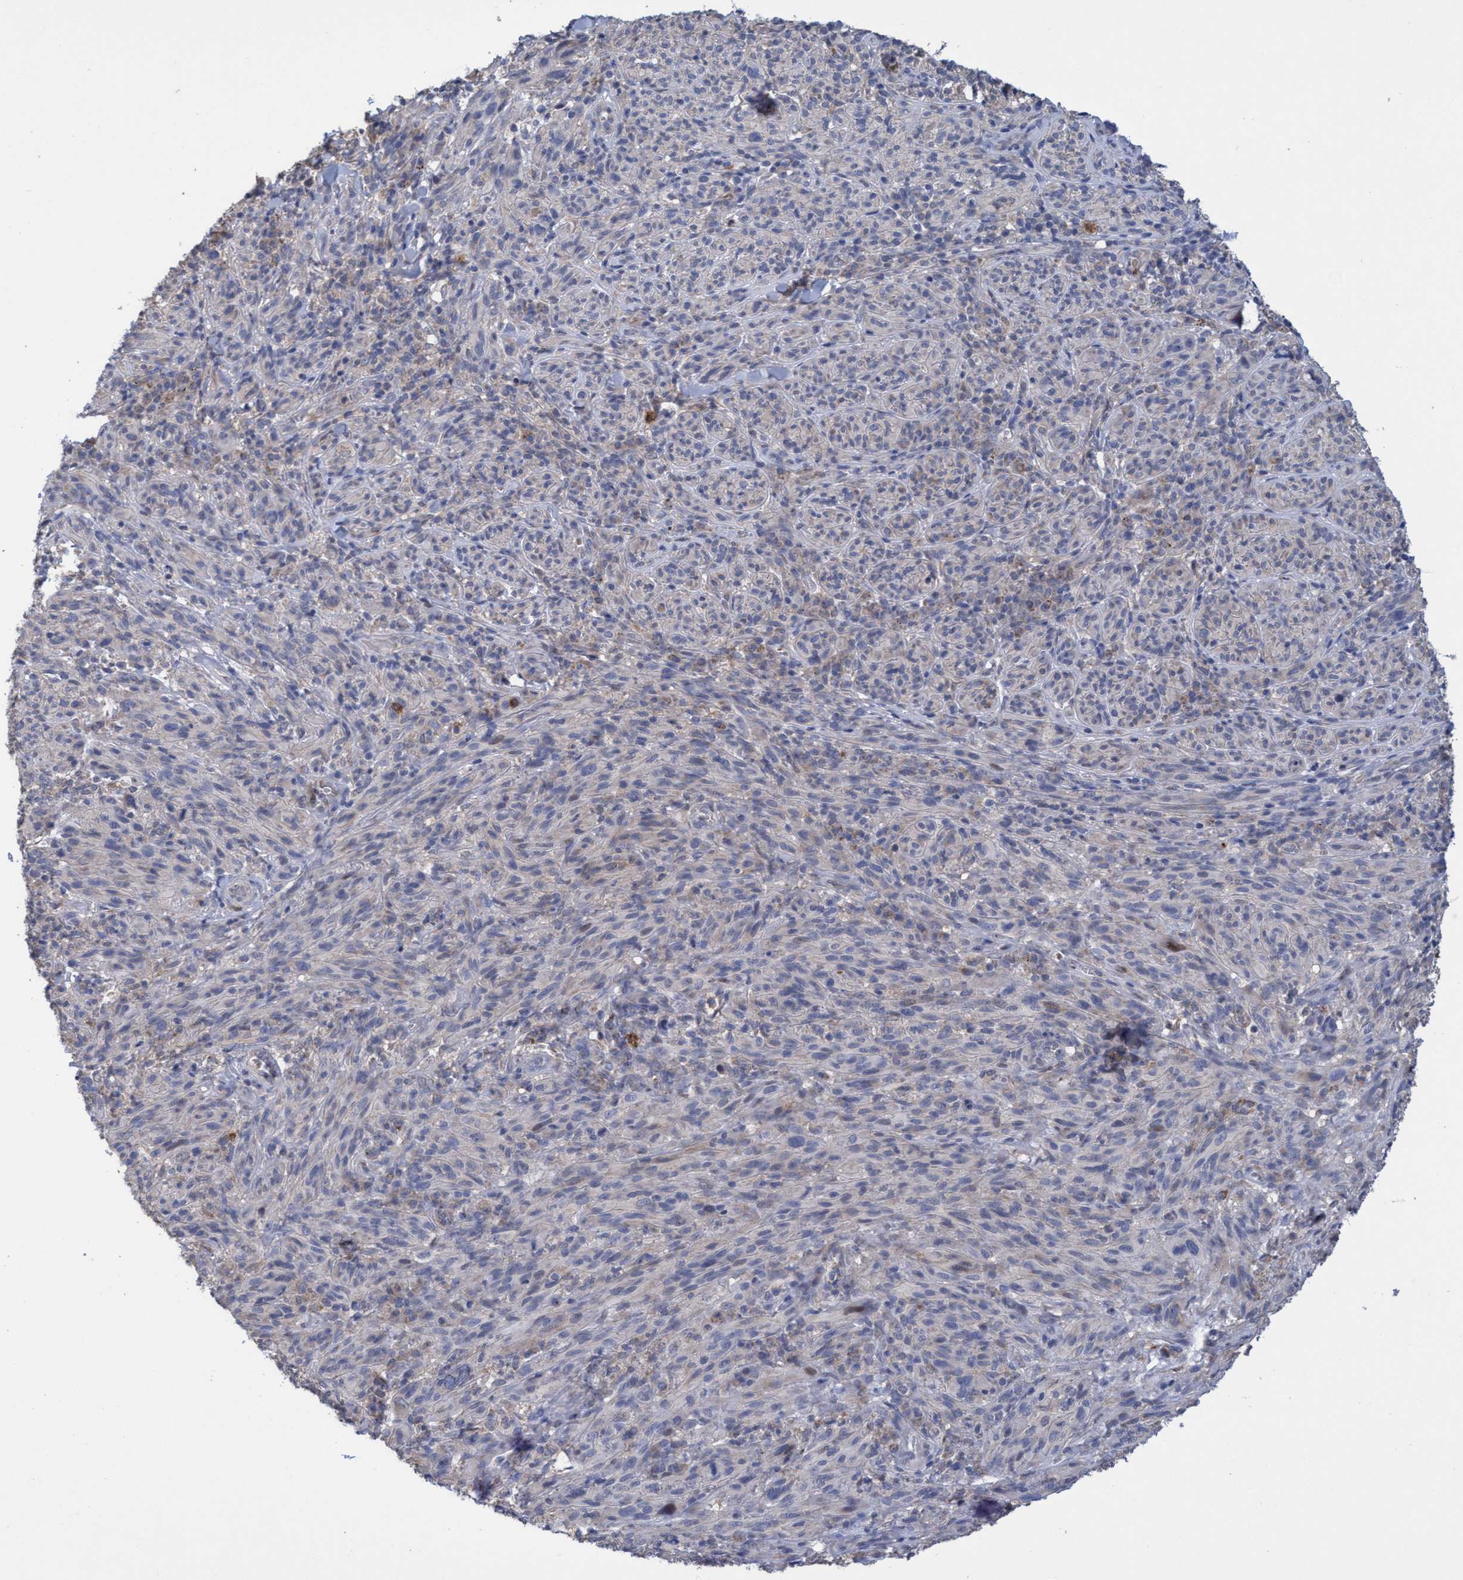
{"staining": {"intensity": "negative", "quantity": "none", "location": "none"}, "tissue": "melanoma", "cell_type": "Tumor cells", "image_type": "cancer", "snomed": [{"axis": "morphology", "description": "Malignant melanoma, NOS"}, {"axis": "topography", "description": "Skin of head"}], "caption": "IHC of human malignant melanoma demonstrates no expression in tumor cells.", "gene": "SEMA4D", "patient": {"sex": "male", "age": 96}}